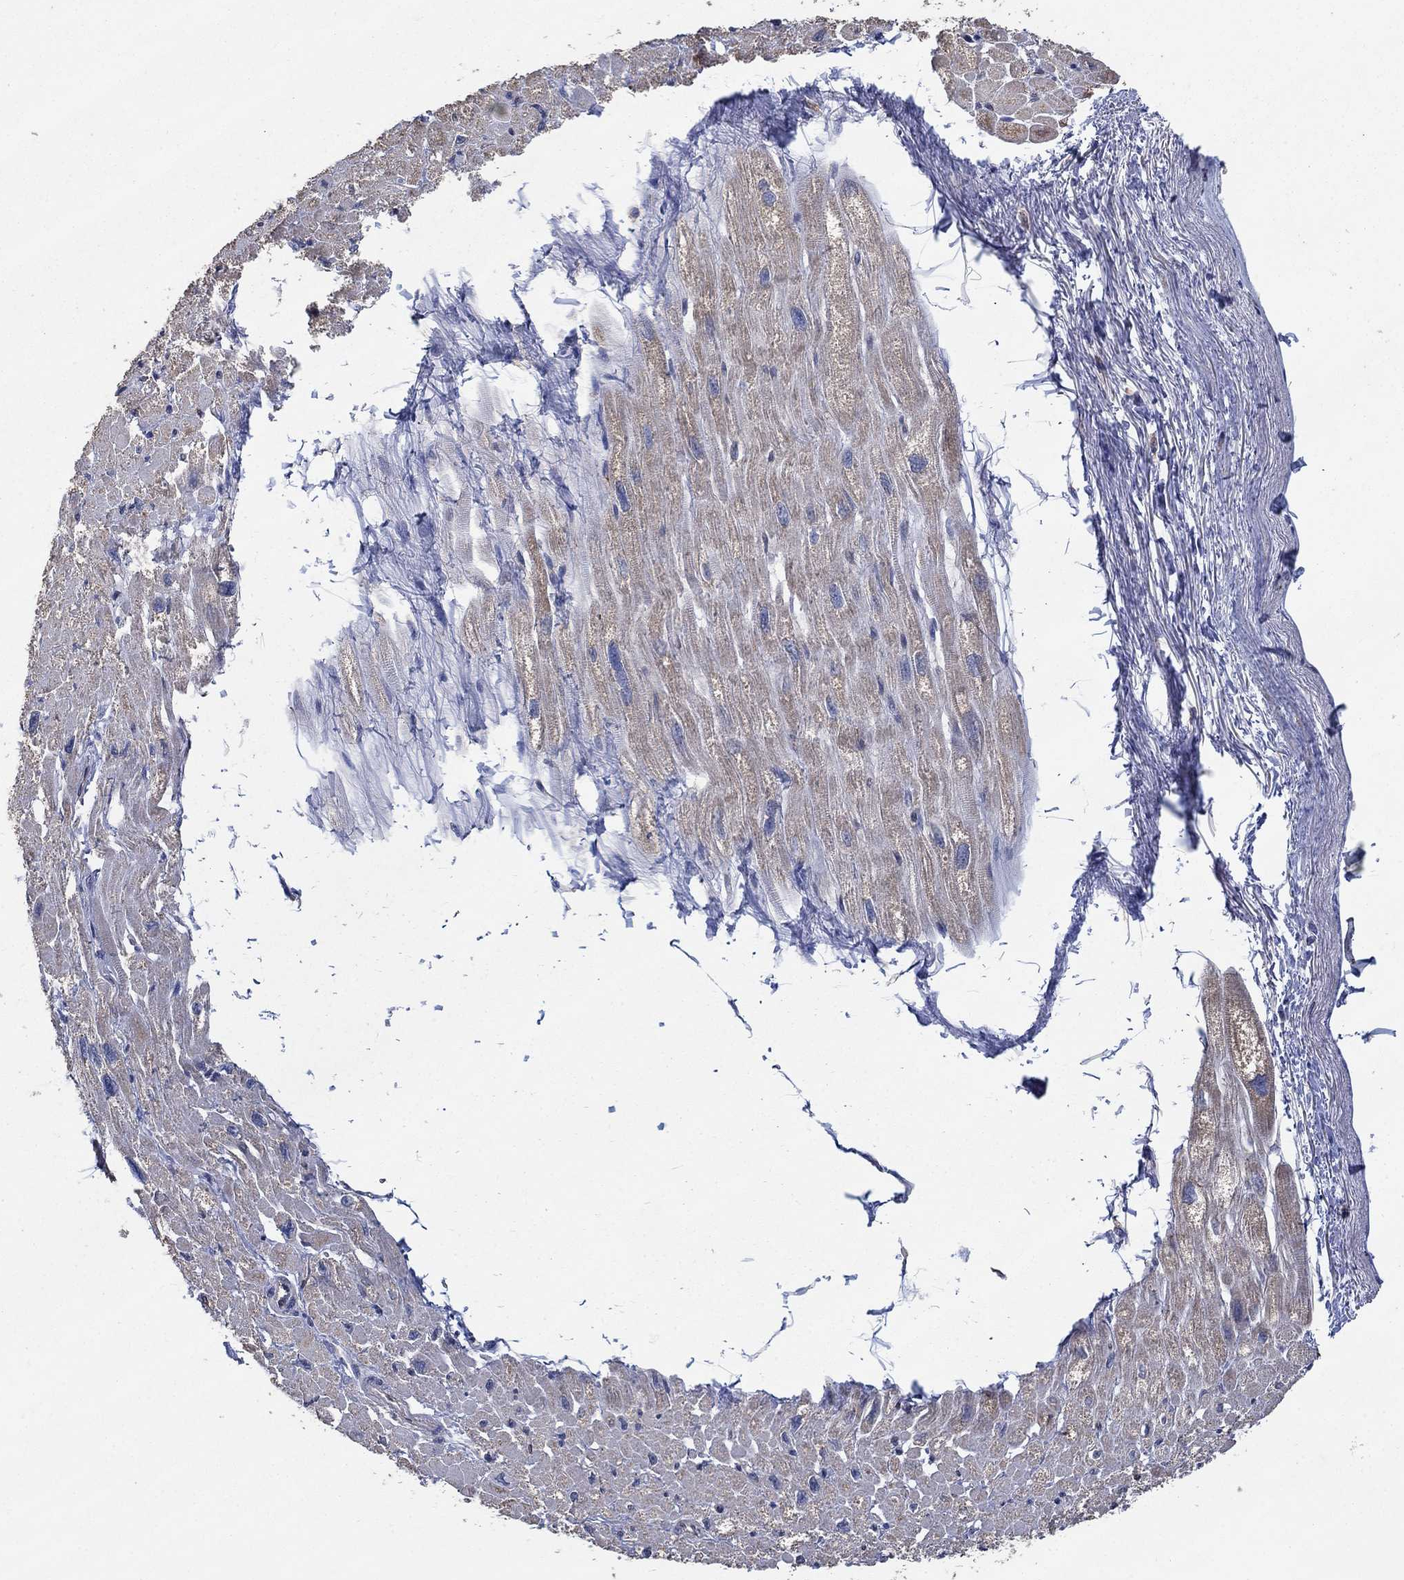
{"staining": {"intensity": "weak", "quantity": "<25%", "location": "cytoplasmic/membranous"}, "tissue": "heart muscle", "cell_type": "Cardiomyocytes", "image_type": "normal", "snomed": [{"axis": "morphology", "description": "Normal tissue, NOS"}, {"axis": "topography", "description": "Heart"}], "caption": "This is a histopathology image of immunohistochemistry (IHC) staining of unremarkable heart muscle, which shows no positivity in cardiomyocytes.", "gene": "HID1", "patient": {"sex": "male", "age": 66}}